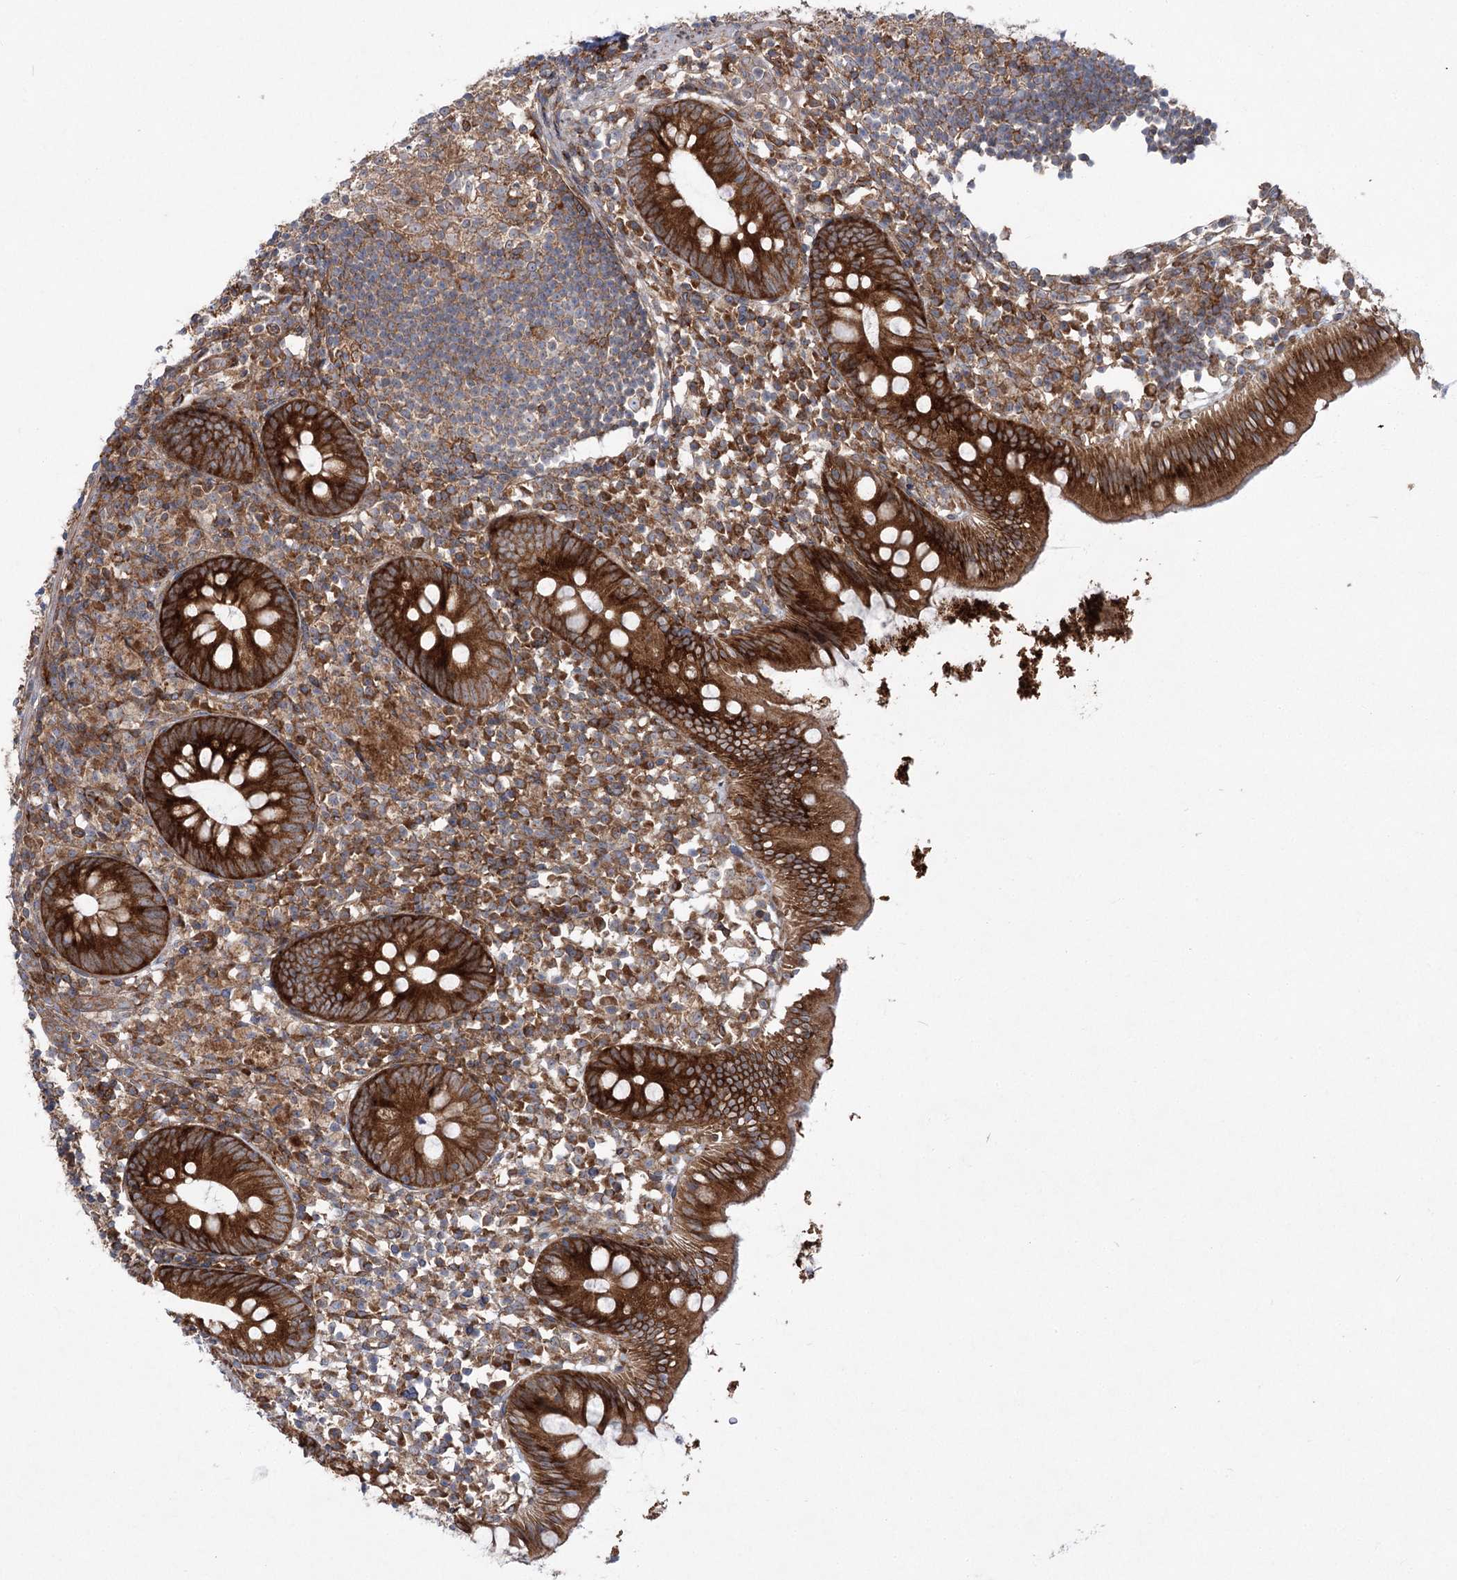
{"staining": {"intensity": "strong", "quantity": ">75%", "location": "cytoplasmic/membranous"}, "tissue": "appendix", "cell_type": "Glandular cells", "image_type": "normal", "snomed": [{"axis": "morphology", "description": "Normal tissue, NOS"}, {"axis": "topography", "description": "Appendix"}], "caption": "Protein expression analysis of unremarkable appendix displays strong cytoplasmic/membranous expression in about >75% of glandular cells.", "gene": "VWA2", "patient": {"sex": "female", "age": 20}}